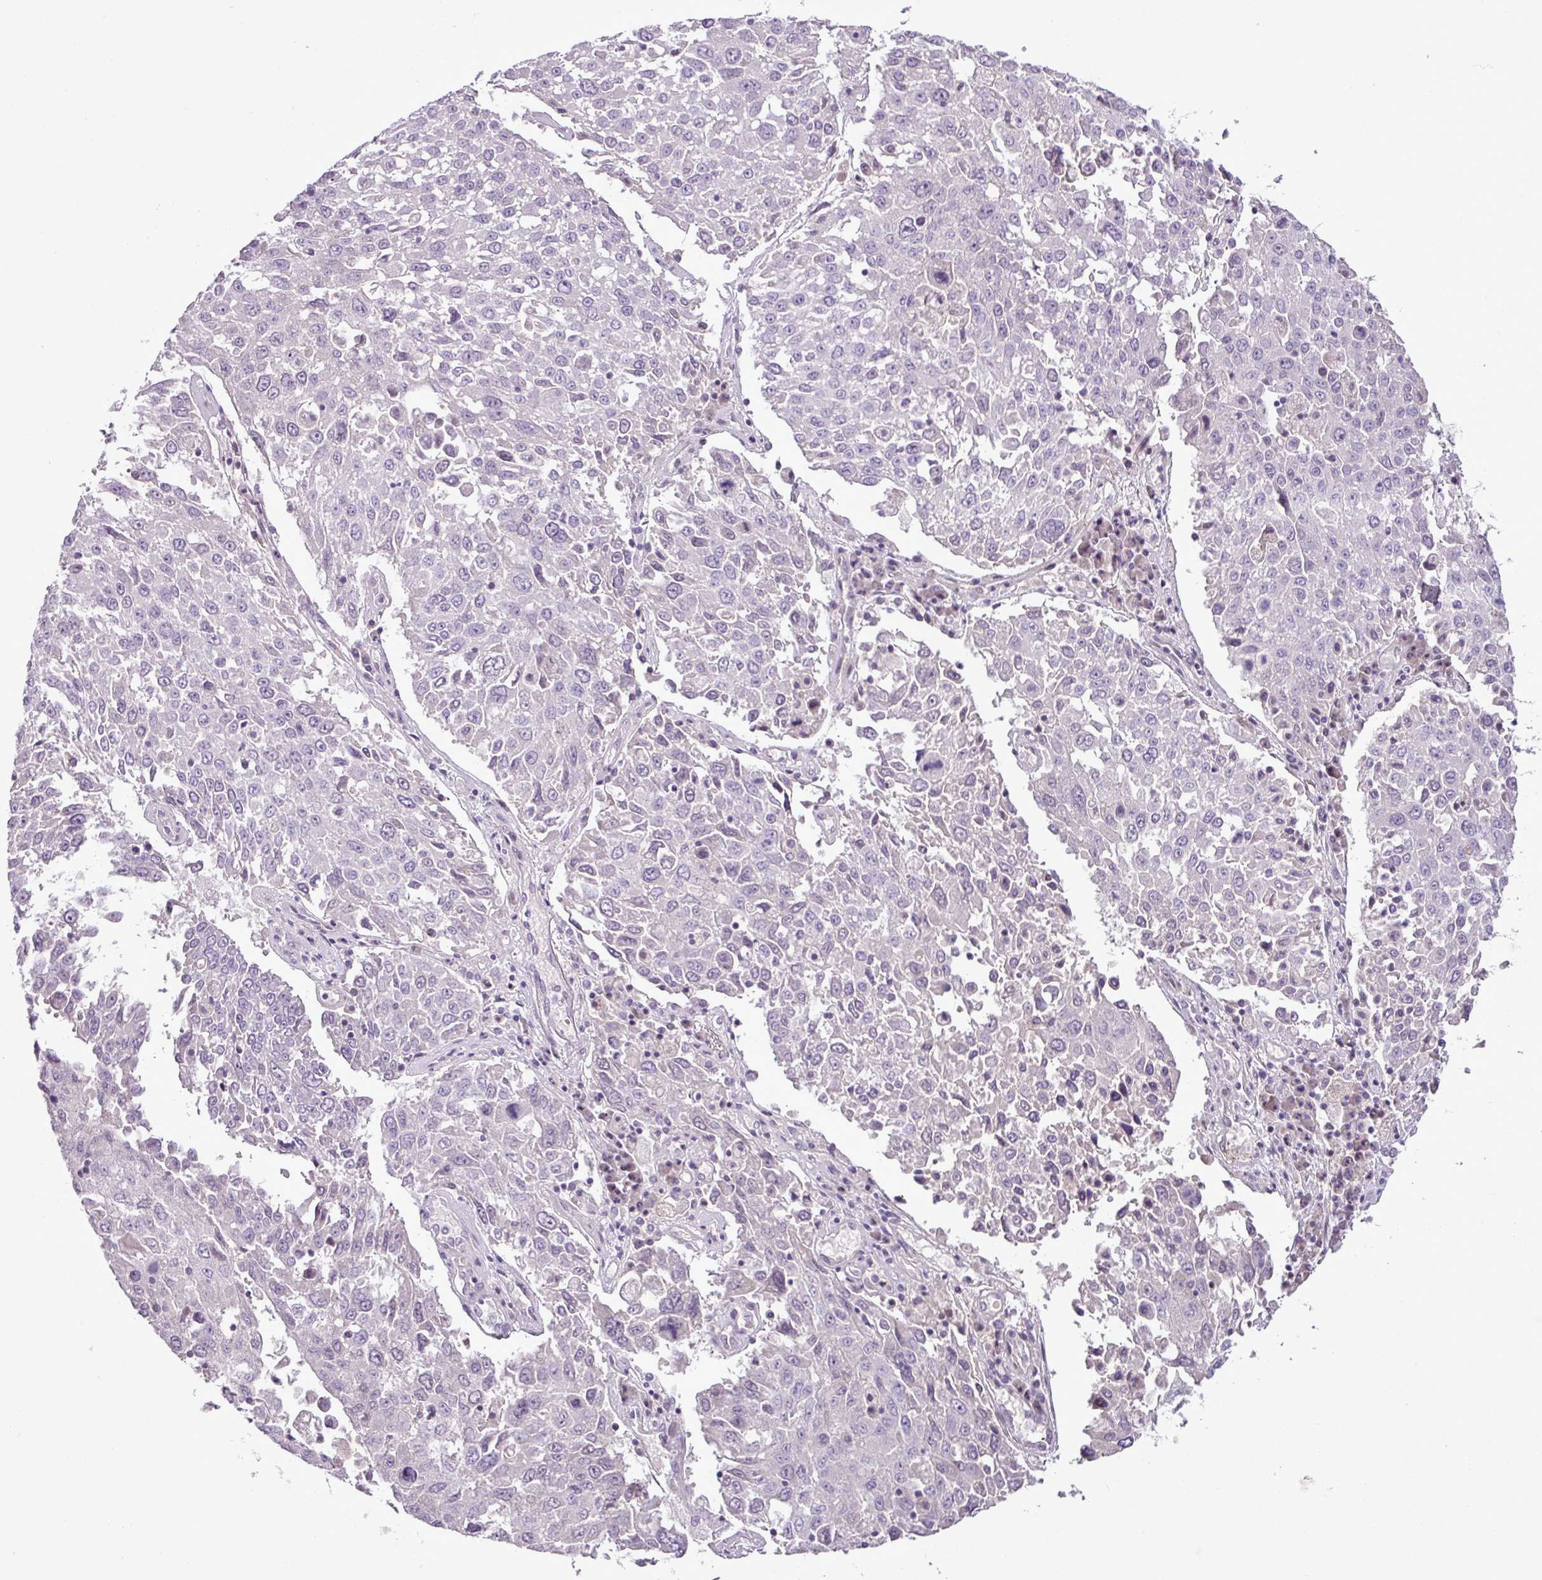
{"staining": {"intensity": "negative", "quantity": "none", "location": "none"}, "tissue": "lung cancer", "cell_type": "Tumor cells", "image_type": "cancer", "snomed": [{"axis": "morphology", "description": "Squamous cell carcinoma, NOS"}, {"axis": "topography", "description": "Lung"}], "caption": "The IHC histopathology image has no significant positivity in tumor cells of lung cancer tissue.", "gene": "DNAJB13", "patient": {"sex": "male", "age": 65}}